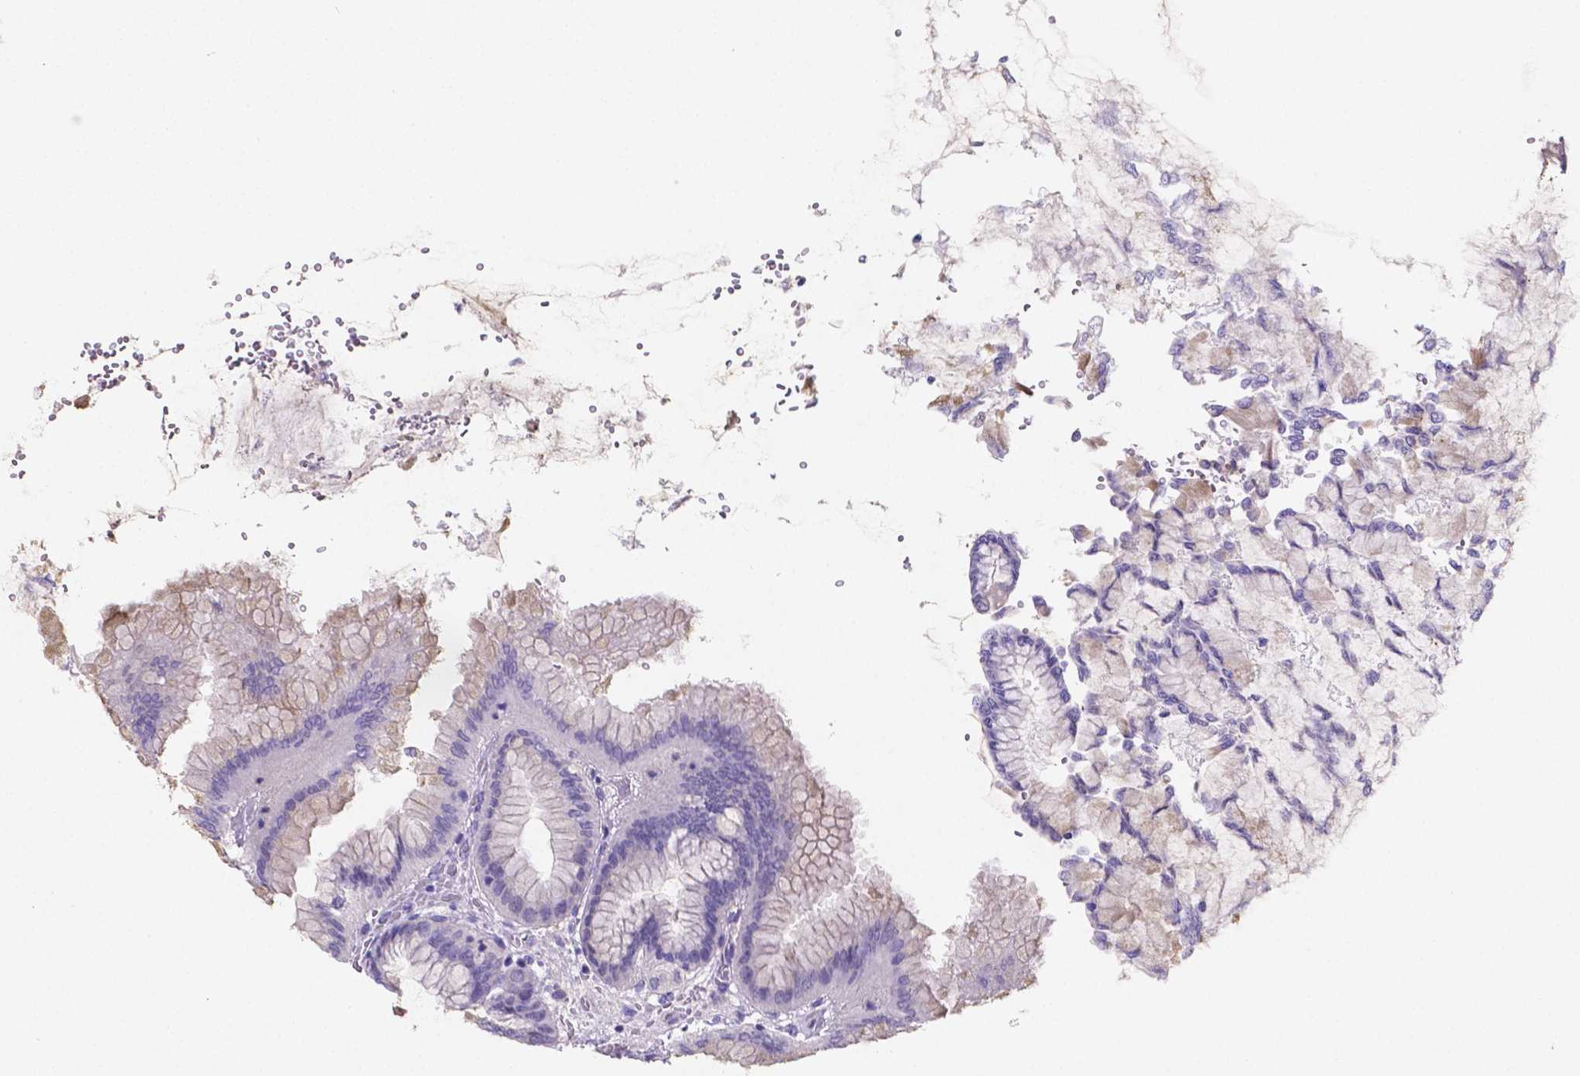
{"staining": {"intensity": "moderate", "quantity": "<25%", "location": "cytoplasmic/membranous"}, "tissue": "stomach", "cell_type": "Glandular cells", "image_type": "normal", "snomed": [{"axis": "morphology", "description": "Normal tissue, NOS"}, {"axis": "topography", "description": "Stomach, upper"}], "caption": "IHC of normal human stomach displays low levels of moderate cytoplasmic/membranous expression in about <25% of glandular cells. (IHC, brightfield microscopy, high magnification).", "gene": "NRGN", "patient": {"sex": "female", "age": 56}}